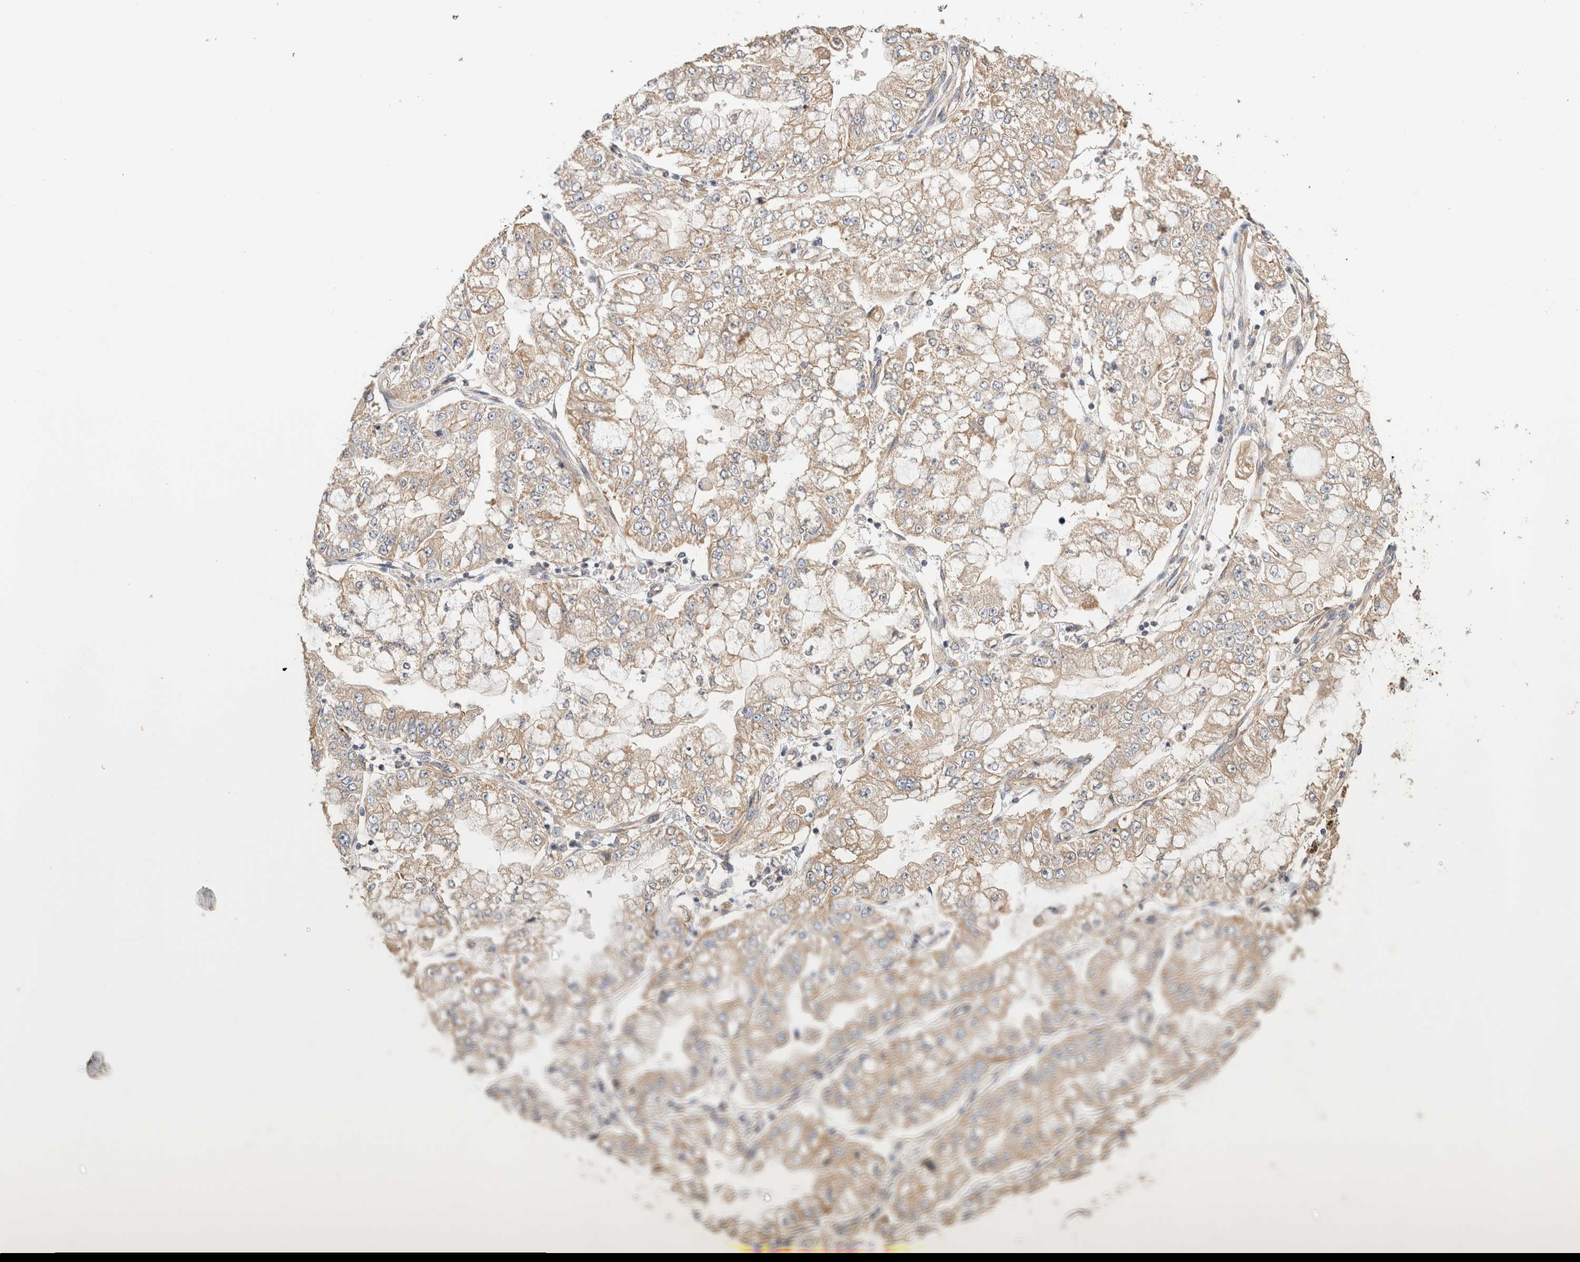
{"staining": {"intensity": "weak", "quantity": ">75%", "location": "cytoplasmic/membranous"}, "tissue": "stomach cancer", "cell_type": "Tumor cells", "image_type": "cancer", "snomed": [{"axis": "morphology", "description": "Adenocarcinoma, NOS"}, {"axis": "topography", "description": "Stomach"}], "caption": "Immunohistochemistry photomicrograph of neoplastic tissue: human adenocarcinoma (stomach) stained using IHC shows low levels of weak protein expression localized specifically in the cytoplasmic/membranous of tumor cells, appearing as a cytoplasmic/membranous brown color.", "gene": "B3GNTL1", "patient": {"sex": "male", "age": 76}}